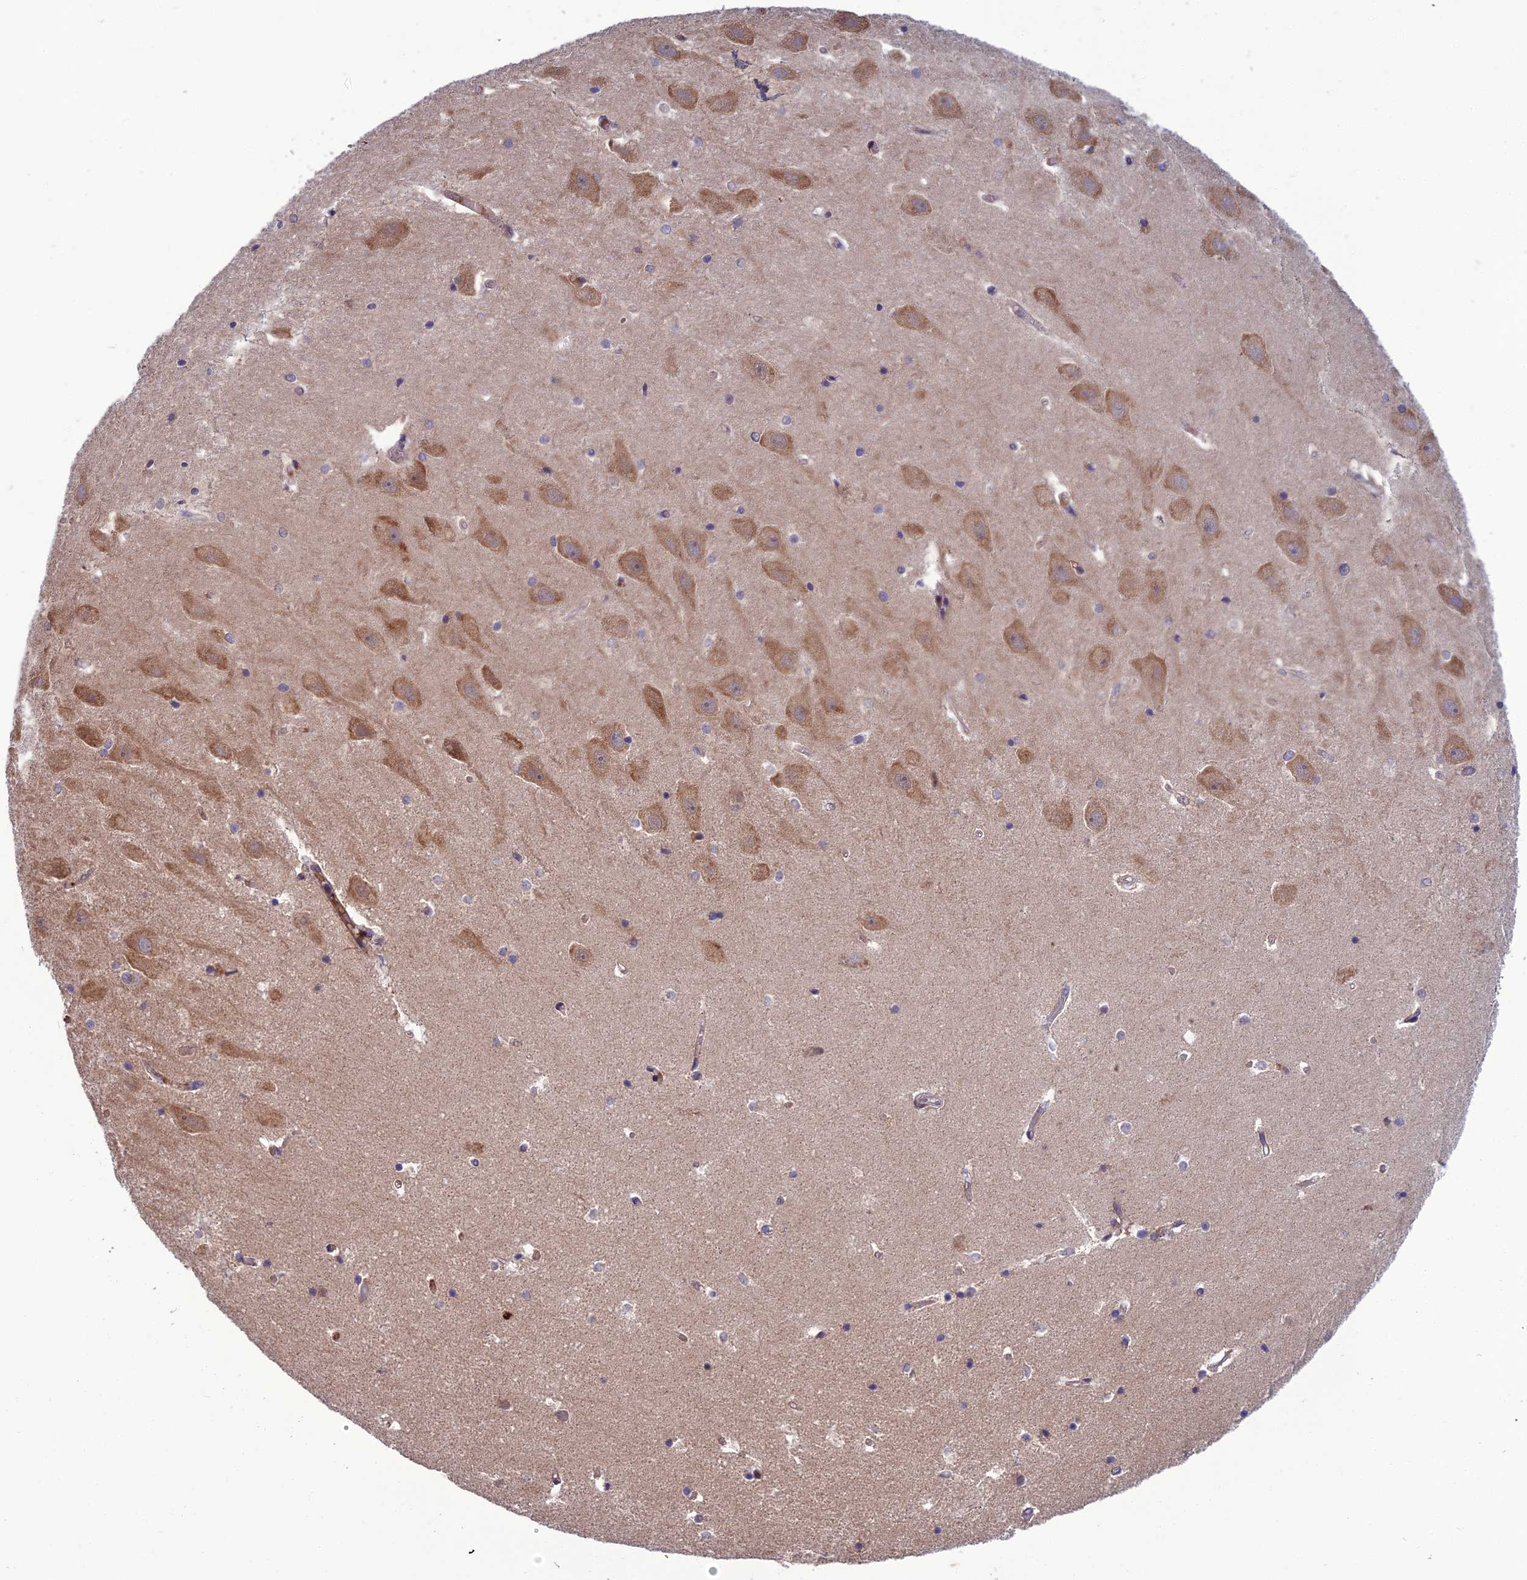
{"staining": {"intensity": "negative", "quantity": "none", "location": "none"}, "tissue": "hippocampus", "cell_type": "Glial cells", "image_type": "normal", "snomed": [{"axis": "morphology", "description": "Normal tissue, NOS"}, {"axis": "topography", "description": "Hippocampus"}], "caption": "Immunohistochemistry (IHC) photomicrograph of unremarkable human hippocampus stained for a protein (brown), which demonstrates no positivity in glial cells.", "gene": "GIPC1", "patient": {"sex": "female", "age": 52}}